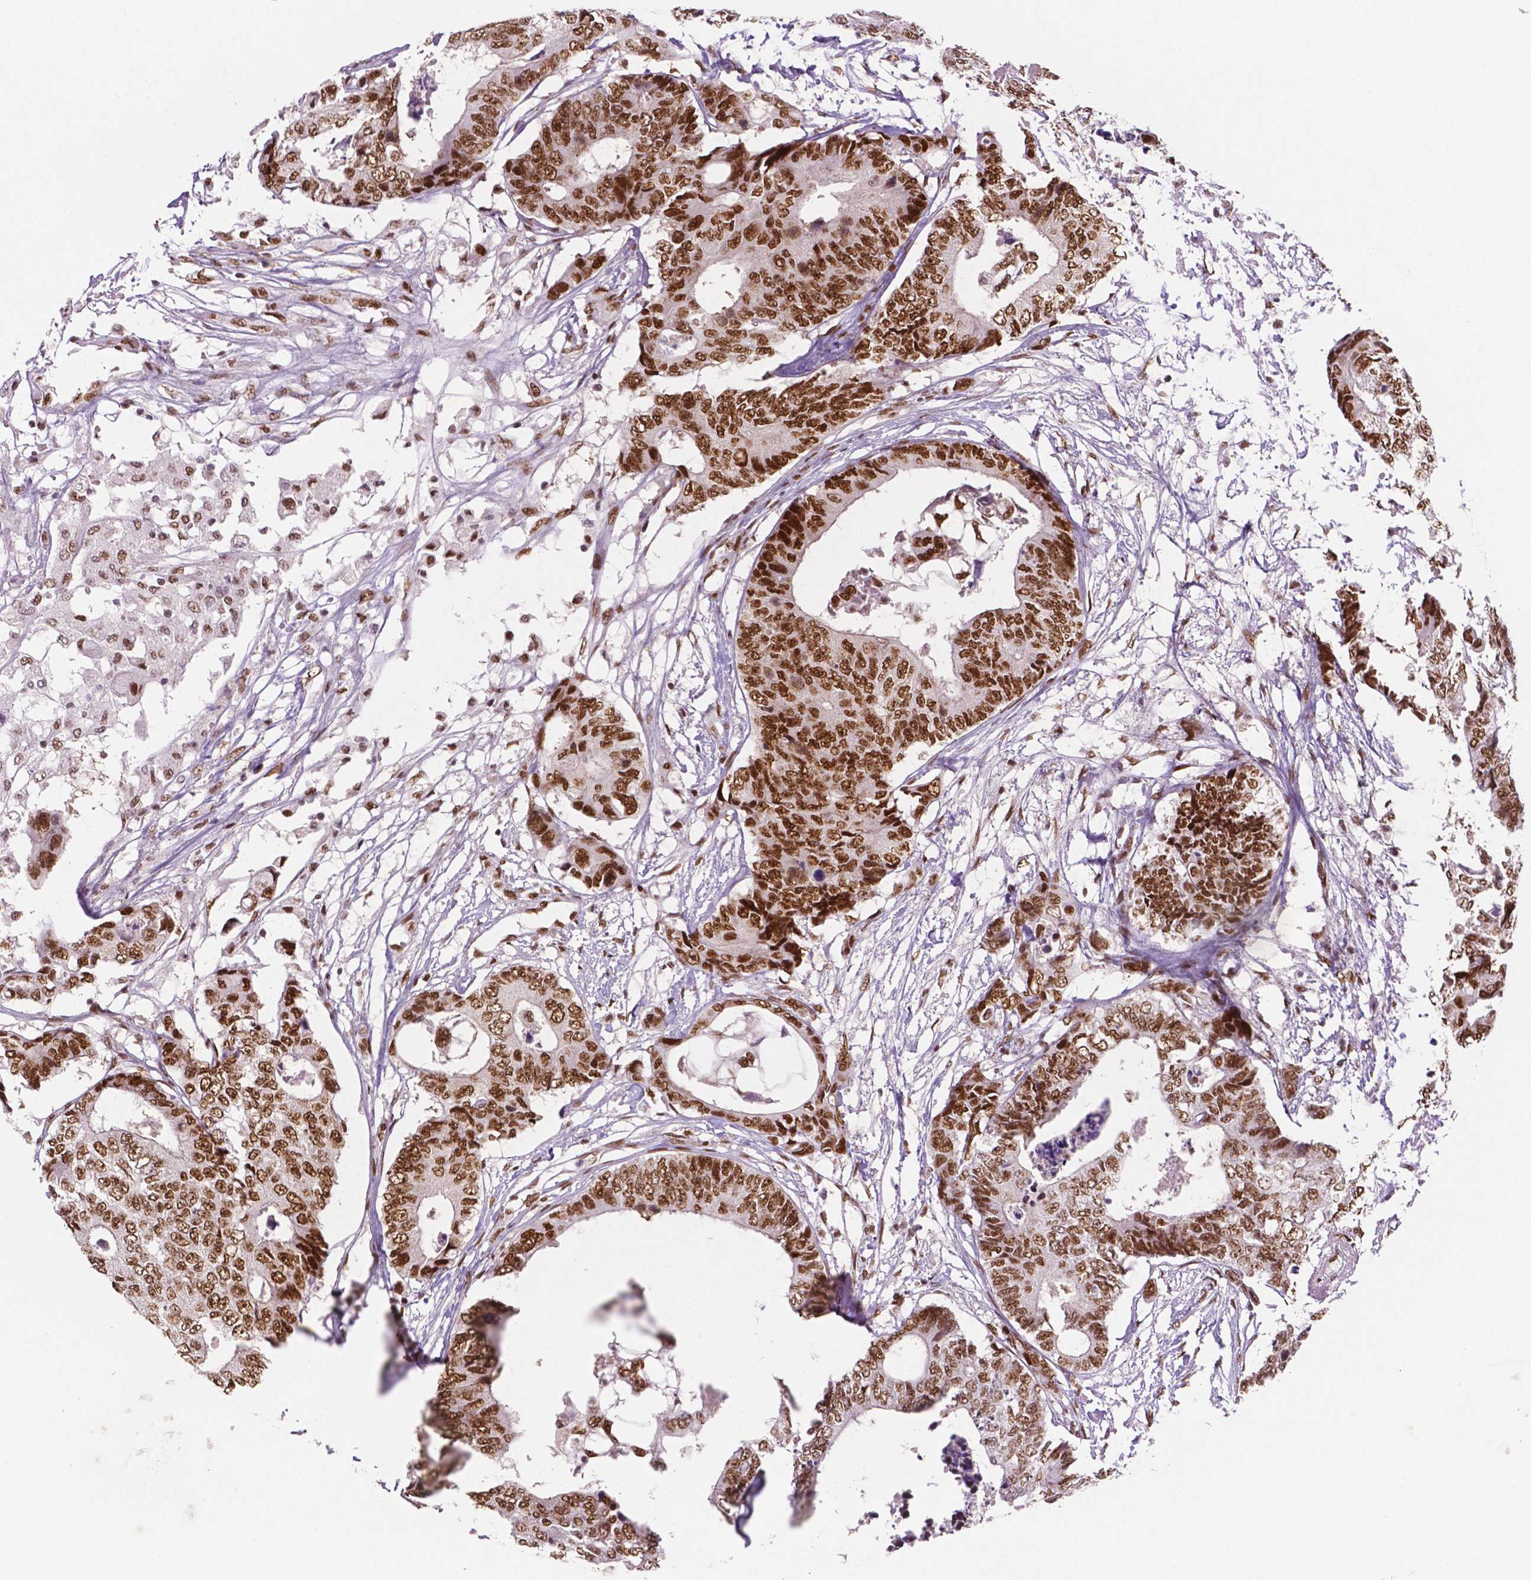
{"staining": {"intensity": "moderate", "quantity": "25%-75%", "location": "nuclear"}, "tissue": "colorectal cancer", "cell_type": "Tumor cells", "image_type": "cancer", "snomed": [{"axis": "morphology", "description": "Adenocarcinoma, NOS"}, {"axis": "topography", "description": "Colon"}], "caption": "Immunohistochemistry (IHC) histopathology image of human colorectal cancer (adenocarcinoma) stained for a protein (brown), which shows medium levels of moderate nuclear positivity in approximately 25%-75% of tumor cells.", "gene": "MLH1", "patient": {"sex": "female", "age": 48}}